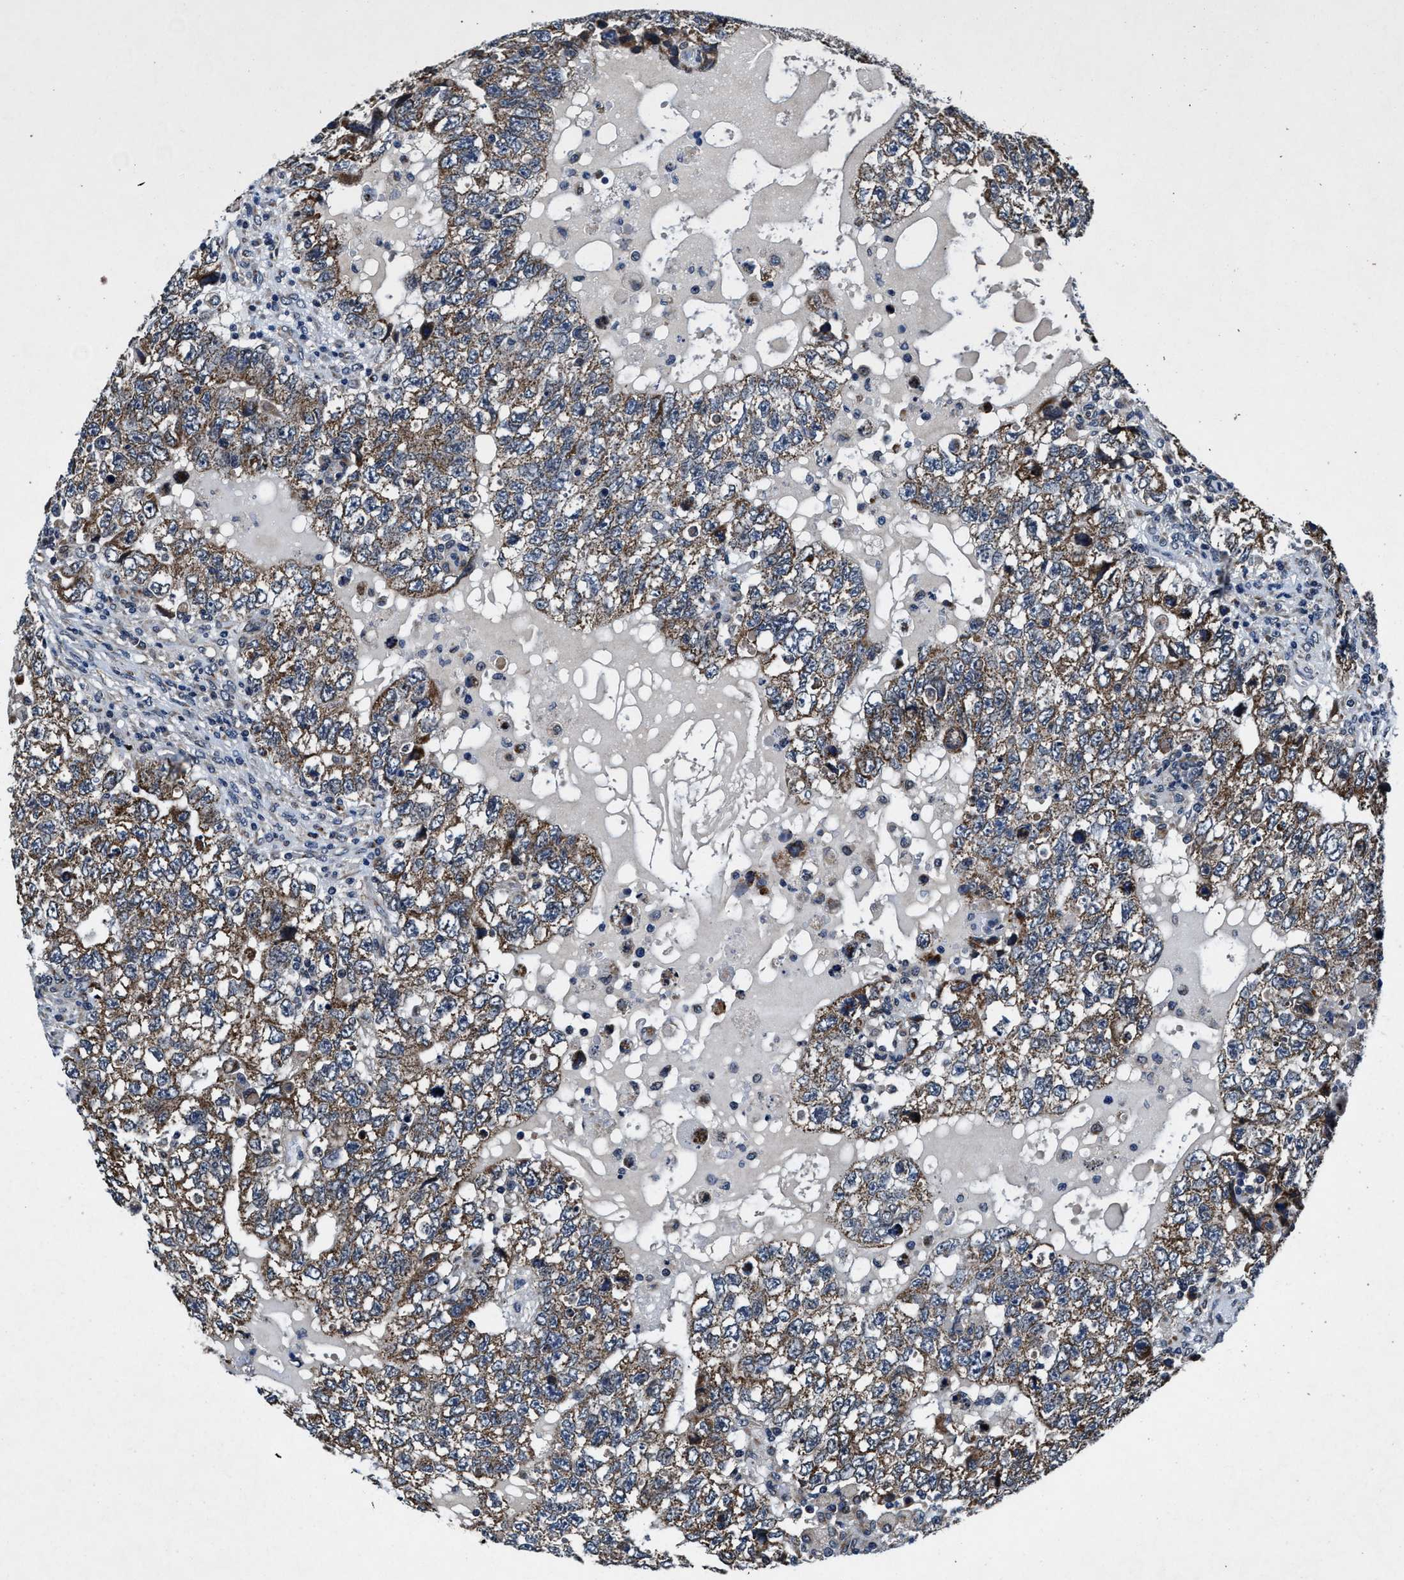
{"staining": {"intensity": "moderate", "quantity": ">75%", "location": "cytoplasmic/membranous"}, "tissue": "testis cancer", "cell_type": "Tumor cells", "image_type": "cancer", "snomed": [{"axis": "morphology", "description": "Carcinoma, Embryonal, NOS"}, {"axis": "topography", "description": "Testis"}], "caption": "A medium amount of moderate cytoplasmic/membranous expression is present in approximately >75% of tumor cells in embryonal carcinoma (testis) tissue.", "gene": "TMEM53", "patient": {"sex": "male", "age": 36}}